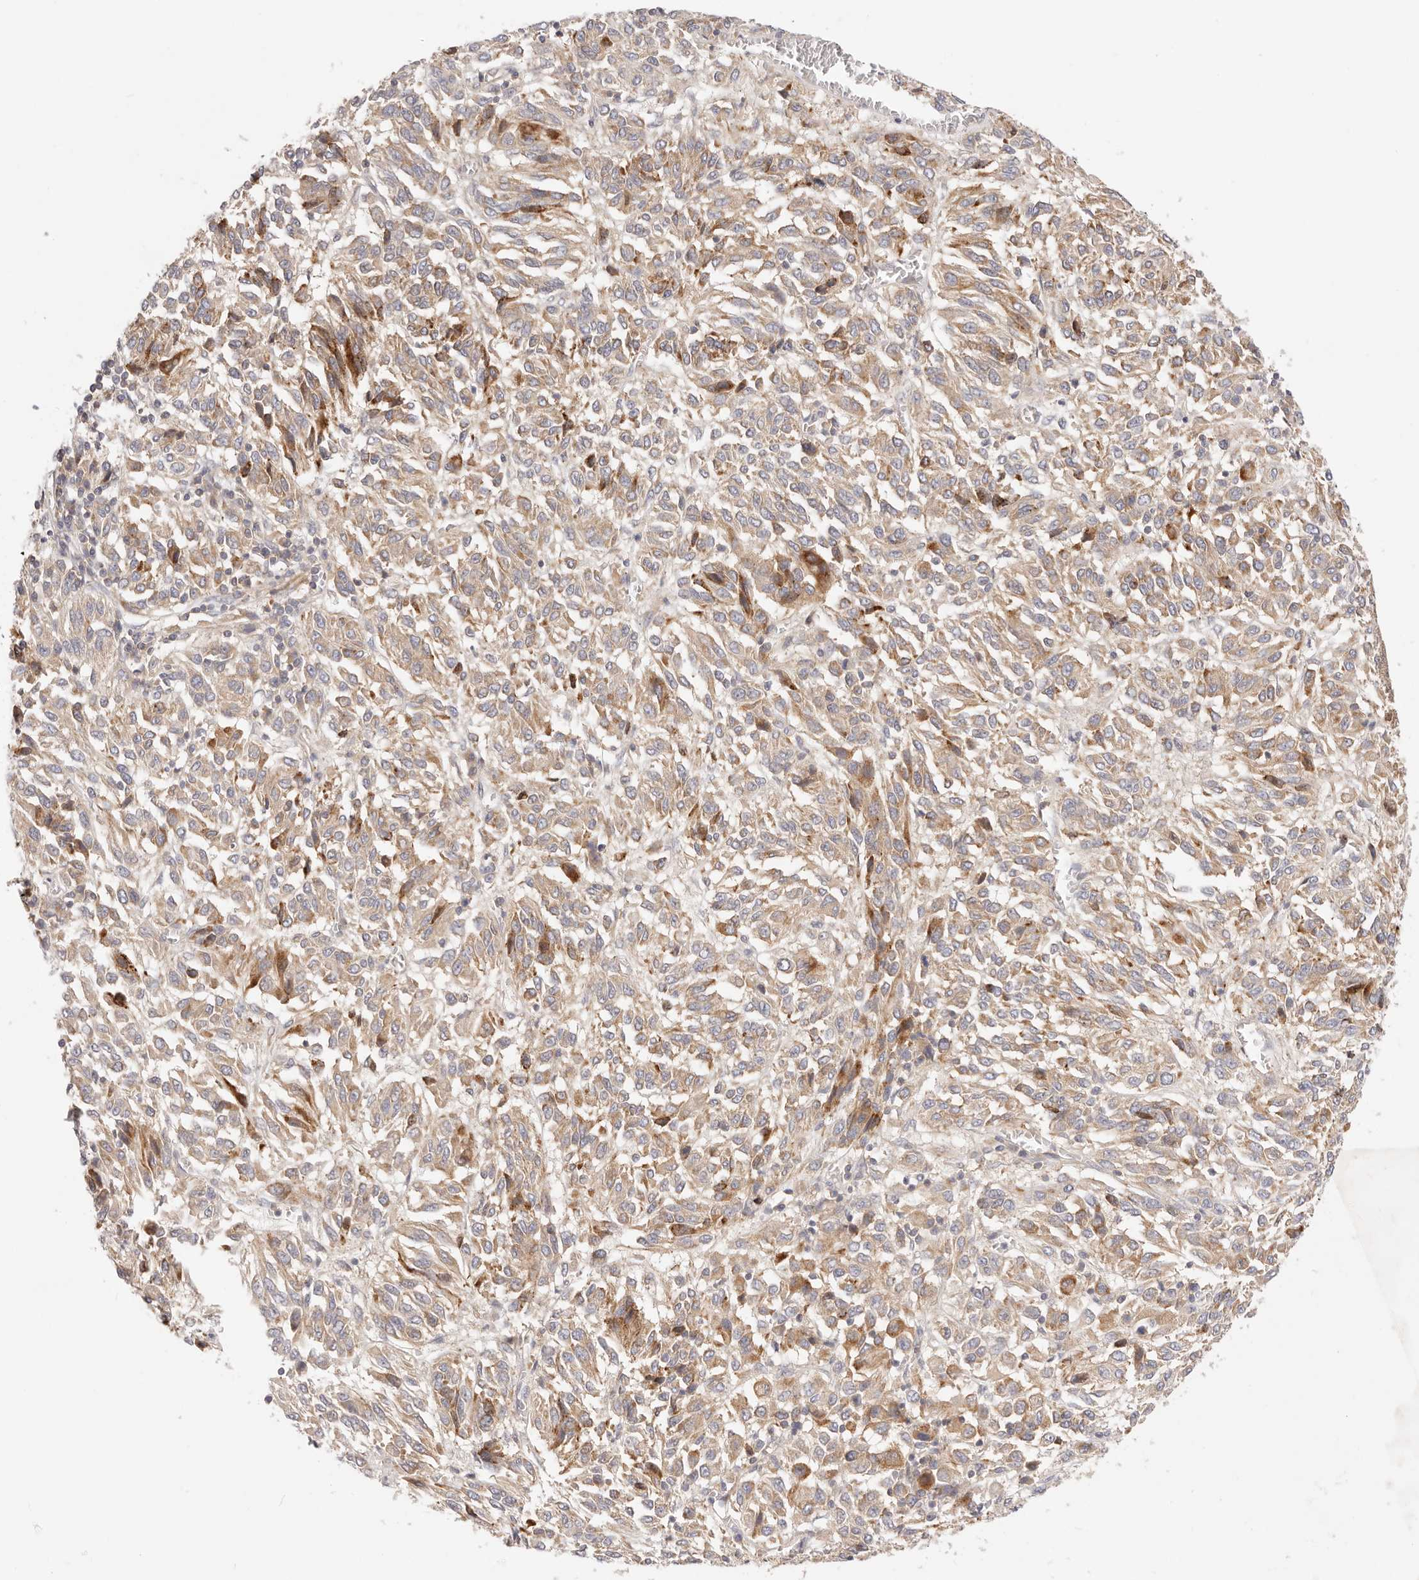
{"staining": {"intensity": "weak", "quantity": ">75%", "location": "cytoplasmic/membranous"}, "tissue": "melanoma", "cell_type": "Tumor cells", "image_type": "cancer", "snomed": [{"axis": "morphology", "description": "Malignant melanoma, Metastatic site"}, {"axis": "topography", "description": "Lung"}], "caption": "This is an image of IHC staining of malignant melanoma (metastatic site), which shows weak staining in the cytoplasmic/membranous of tumor cells.", "gene": "KCMF1", "patient": {"sex": "male", "age": 64}}